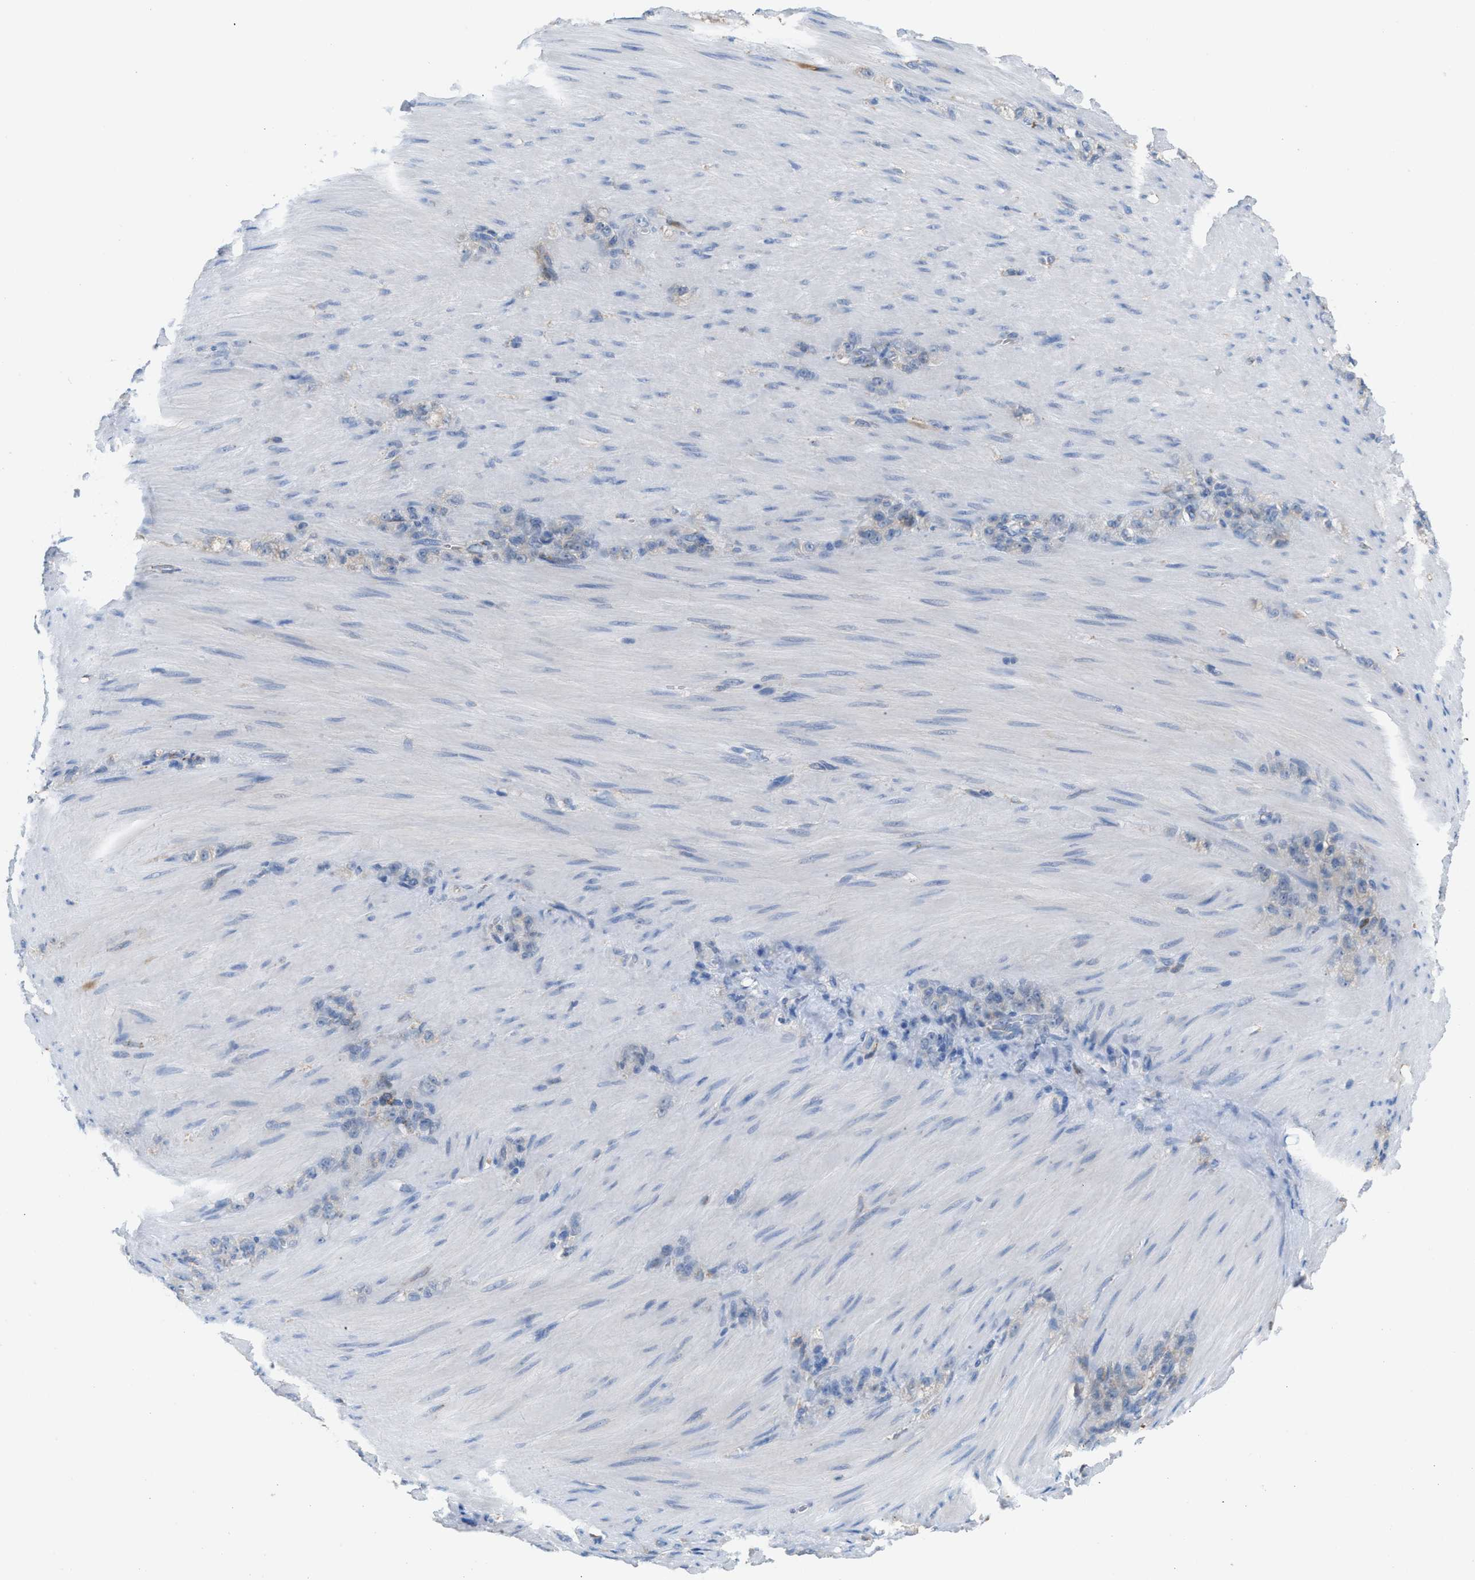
{"staining": {"intensity": "negative", "quantity": "none", "location": "none"}, "tissue": "stomach cancer", "cell_type": "Tumor cells", "image_type": "cancer", "snomed": [{"axis": "morphology", "description": "Normal tissue, NOS"}, {"axis": "morphology", "description": "Adenocarcinoma, NOS"}, {"axis": "topography", "description": "Stomach"}], "caption": "An immunohistochemistry (IHC) image of stomach cancer is shown. There is no staining in tumor cells of stomach cancer.", "gene": "CA3", "patient": {"sex": "male", "age": 82}}